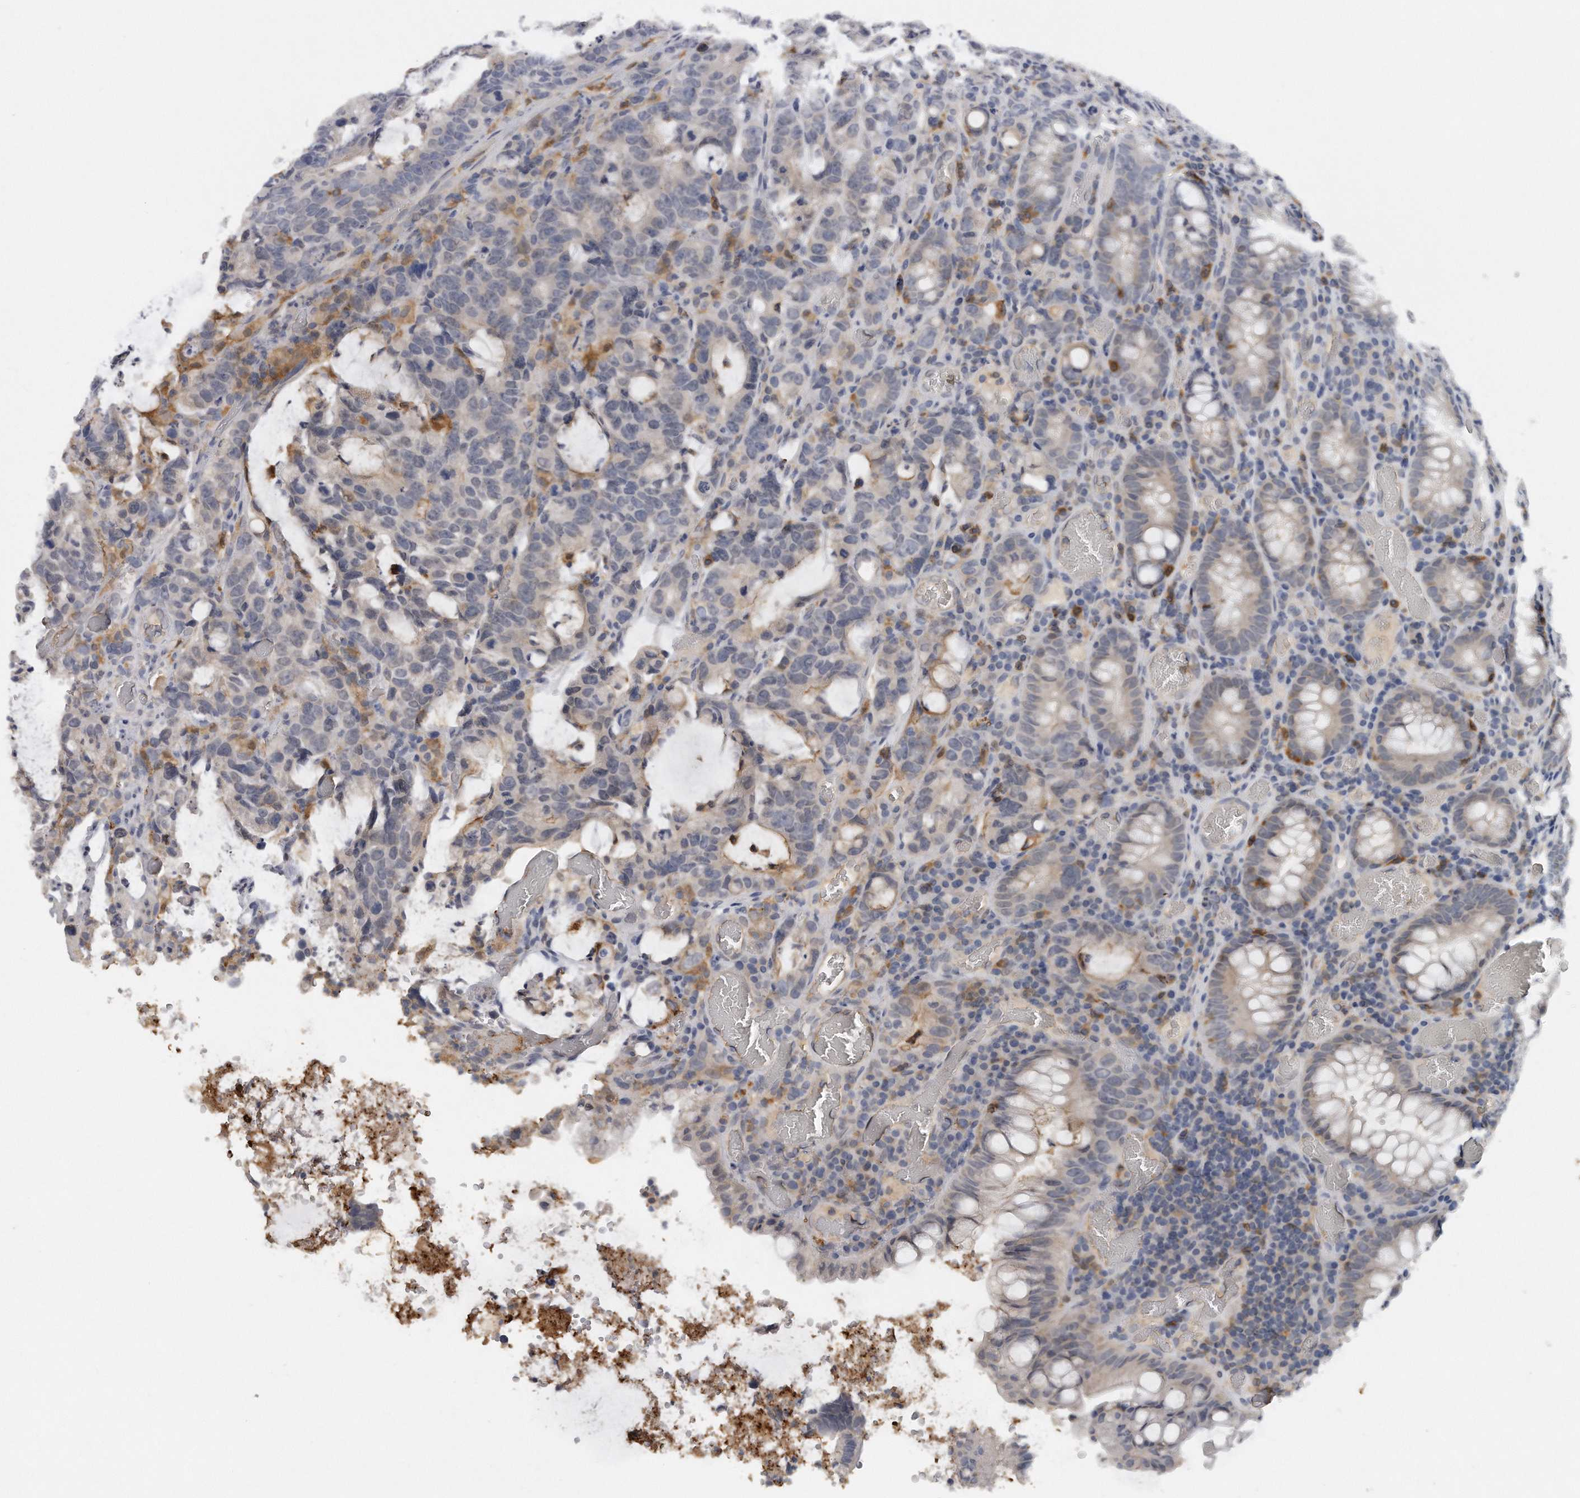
{"staining": {"intensity": "negative", "quantity": "none", "location": "none"}, "tissue": "colorectal cancer", "cell_type": "Tumor cells", "image_type": "cancer", "snomed": [{"axis": "morphology", "description": "Adenocarcinoma, NOS"}, {"axis": "topography", "description": "Colon"}], "caption": "Tumor cells are negative for brown protein staining in colorectal adenocarcinoma. Brightfield microscopy of IHC stained with DAB (3,3'-diaminobenzidine) (brown) and hematoxylin (blue), captured at high magnification.", "gene": "CAMK1", "patient": {"sex": "female", "age": 86}}